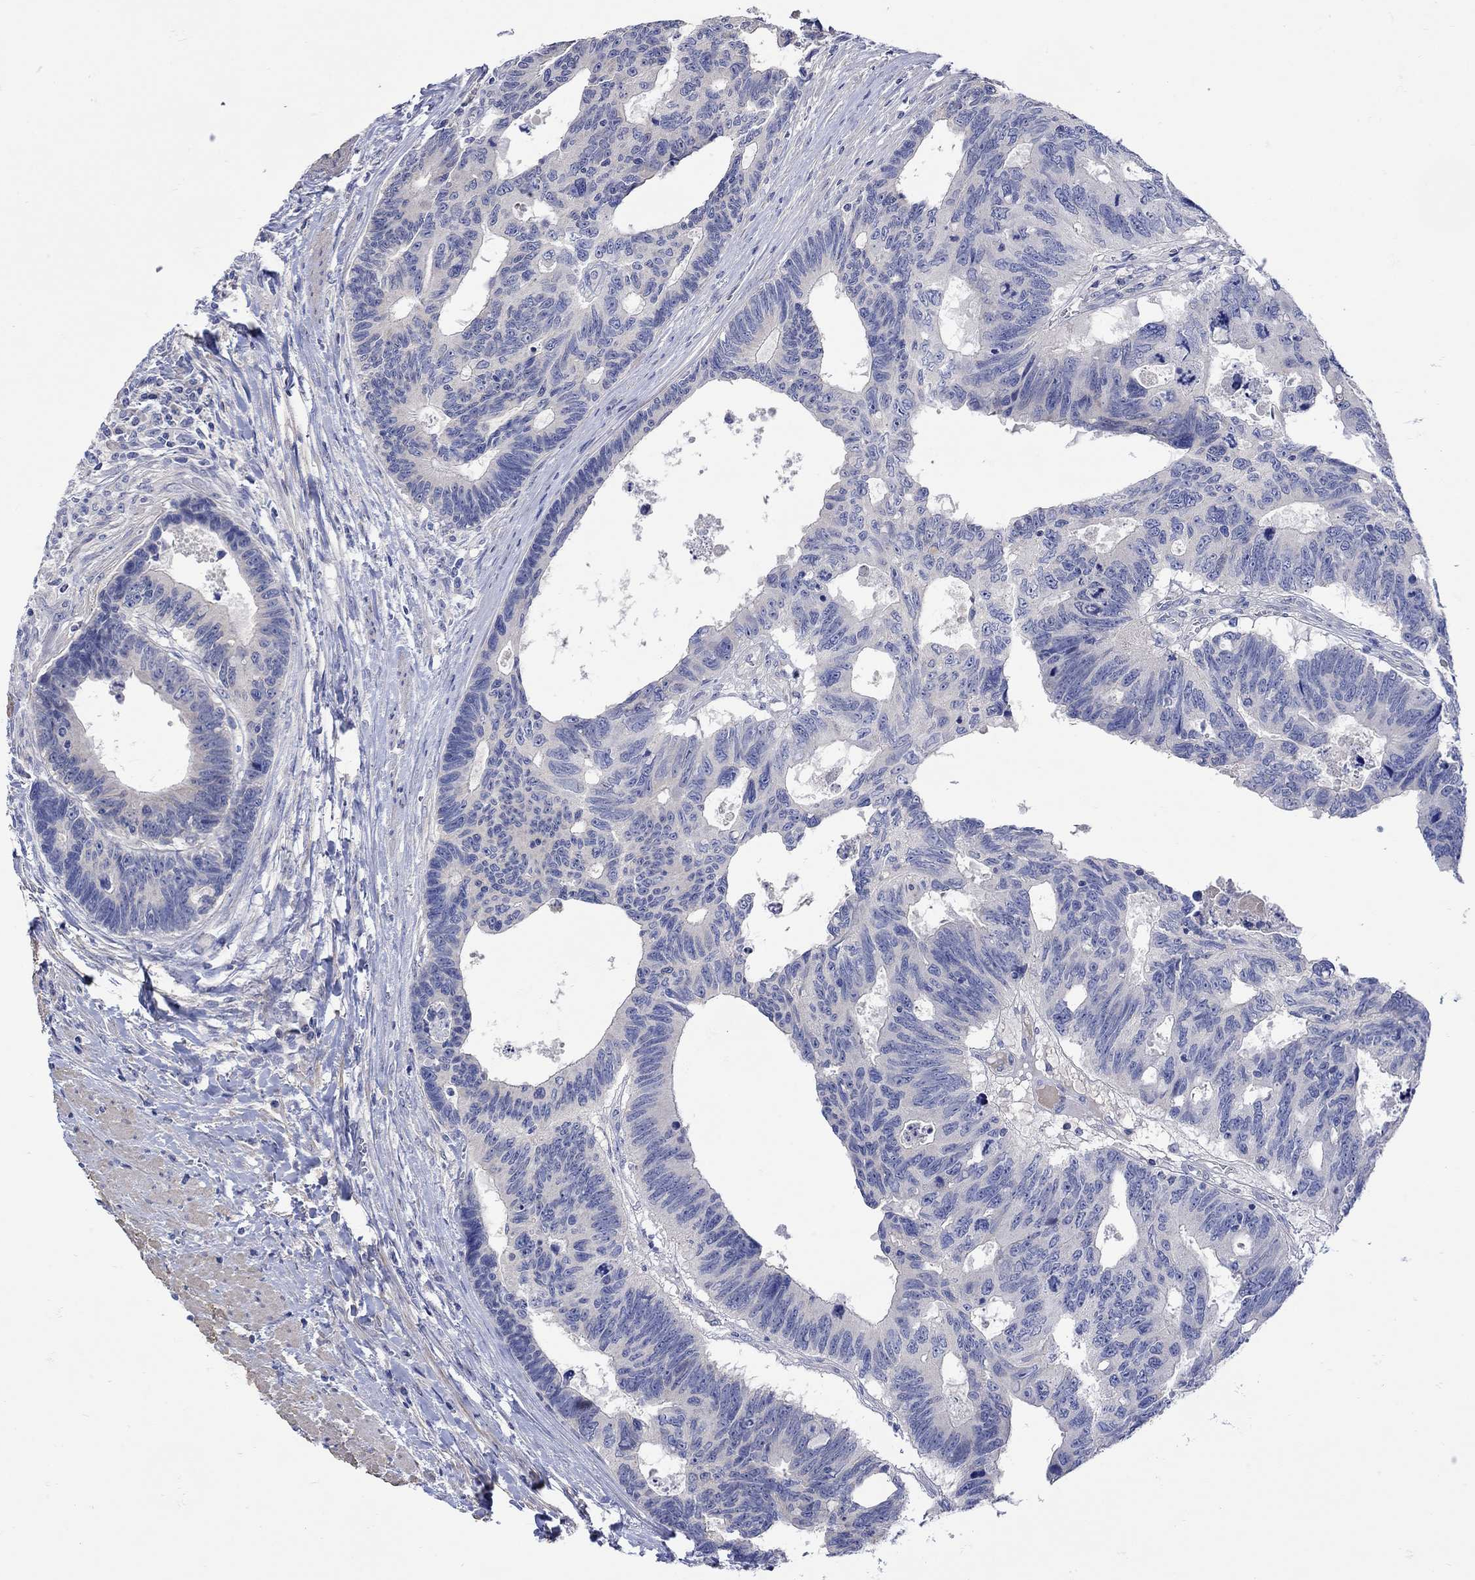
{"staining": {"intensity": "negative", "quantity": "none", "location": "none"}, "tissue": "colorectal cancer", "cell_type": "Tumor cells", "image_type": "cancer", "snomed": [{"axis": "morphology", "description": "Adenocarcinoma, NOS"}, {"axis": "topography", "description": "Colon"}], "caption": "Micrograph shows no protein staining in tumor cells of colorectal adenocarcinoma tissue. (DAB (3,3'-diaminobenzidine) immunohistochemistry (IHC), high magnification).", "gene": "MSI1", "patient": {"sex": "female", "age": 77}}